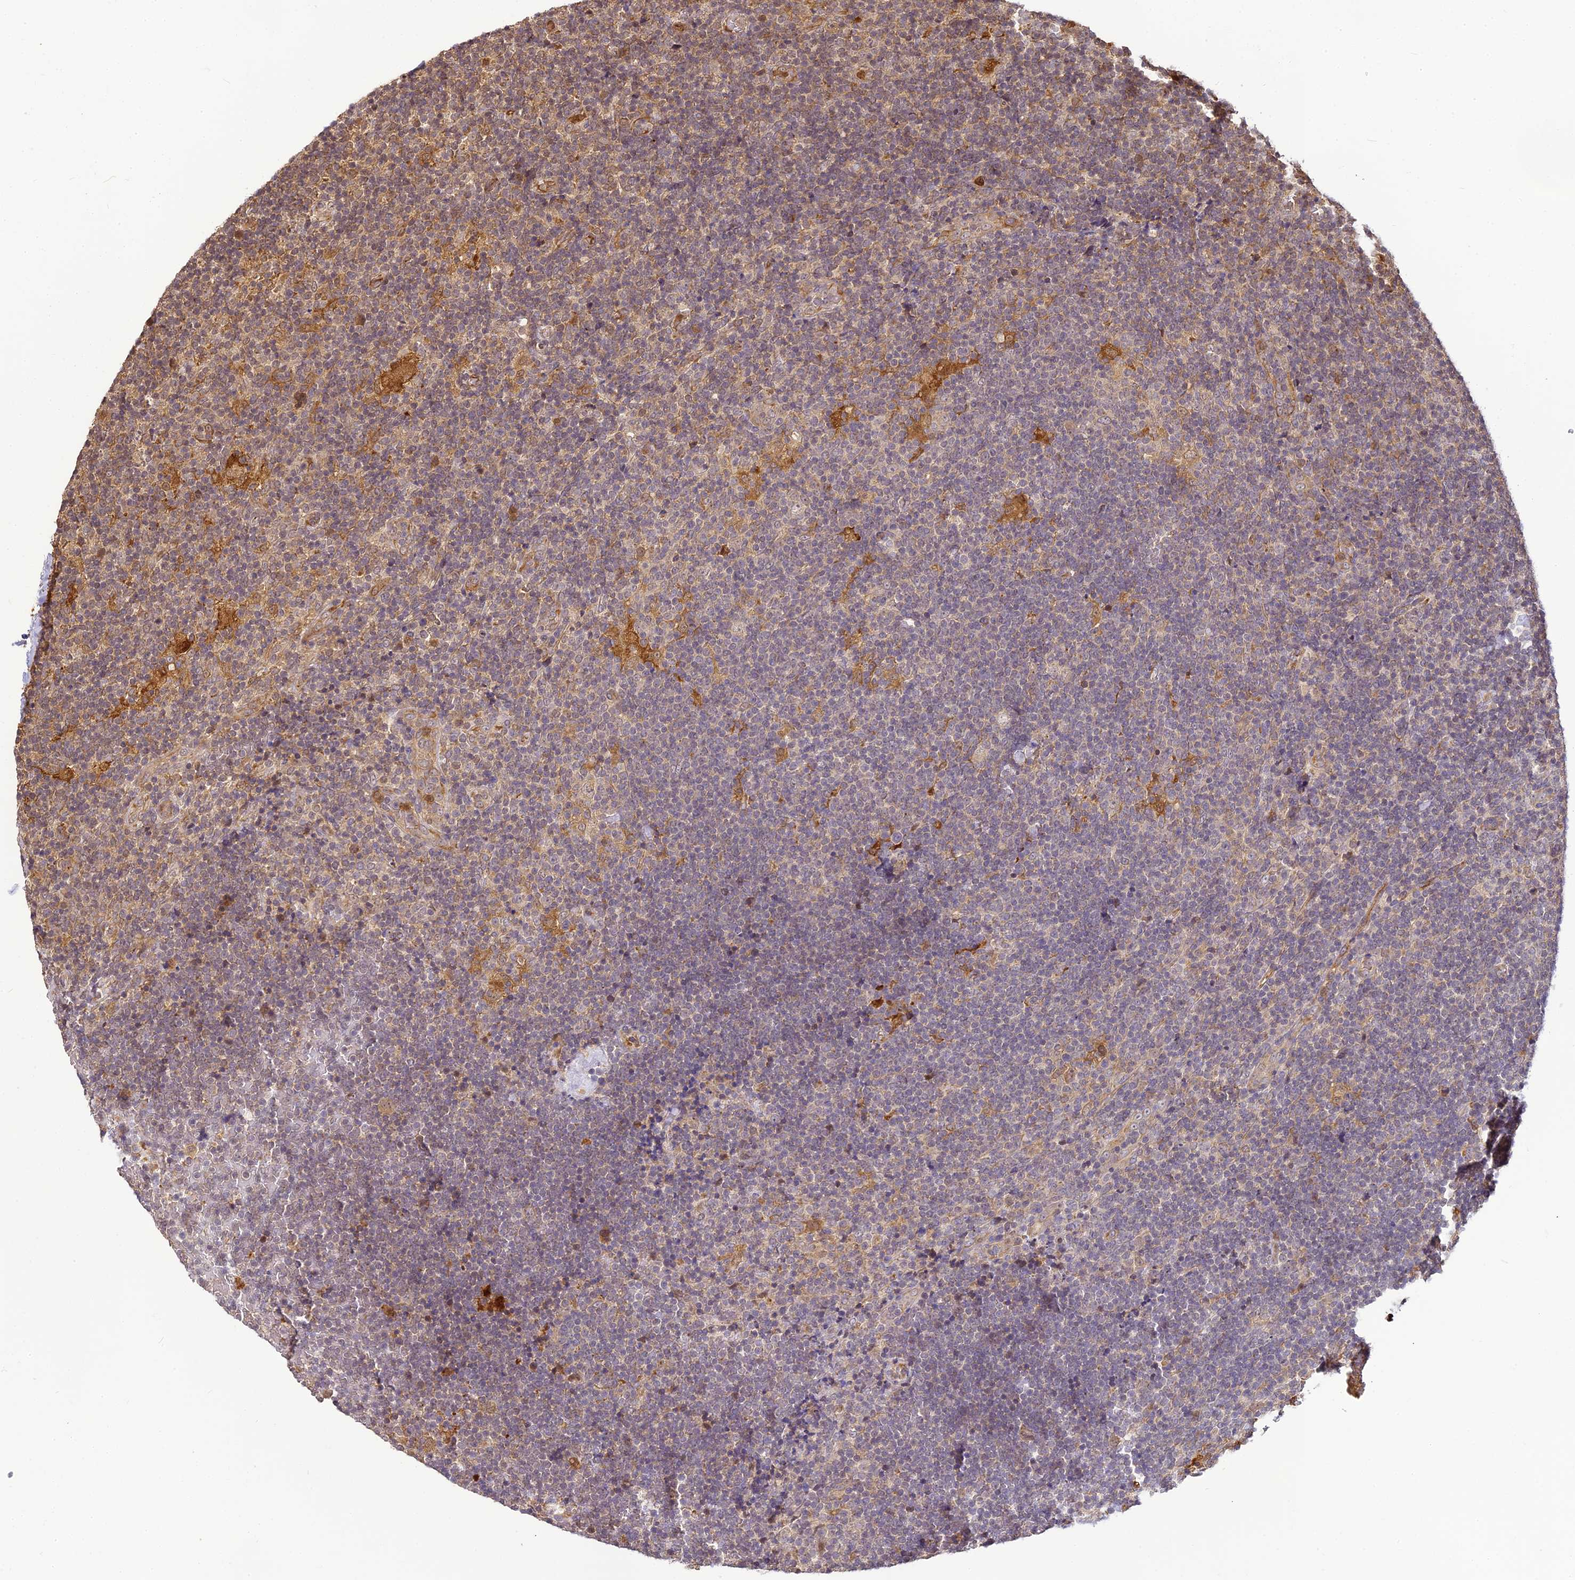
{"staining": {"intensity": "negative", "quantity": "none", "location": "none"}, "tissue": "lymphoma", "cell_type": "Tumor cells", "image_type": "cancer", "snomed": [{"axis": "morphology", "description": "Hodgkin's disease, NOS"}, {"axis": "topography", "description": "Lymph node"}], "caption": "This is an immunohistochemistry (IHC) micrograph of human Hodgkin's disease. There is no positivity in tumor cells.", "gene": "BCDIN3D", "patient": {"sex": "female", "age": 57}}